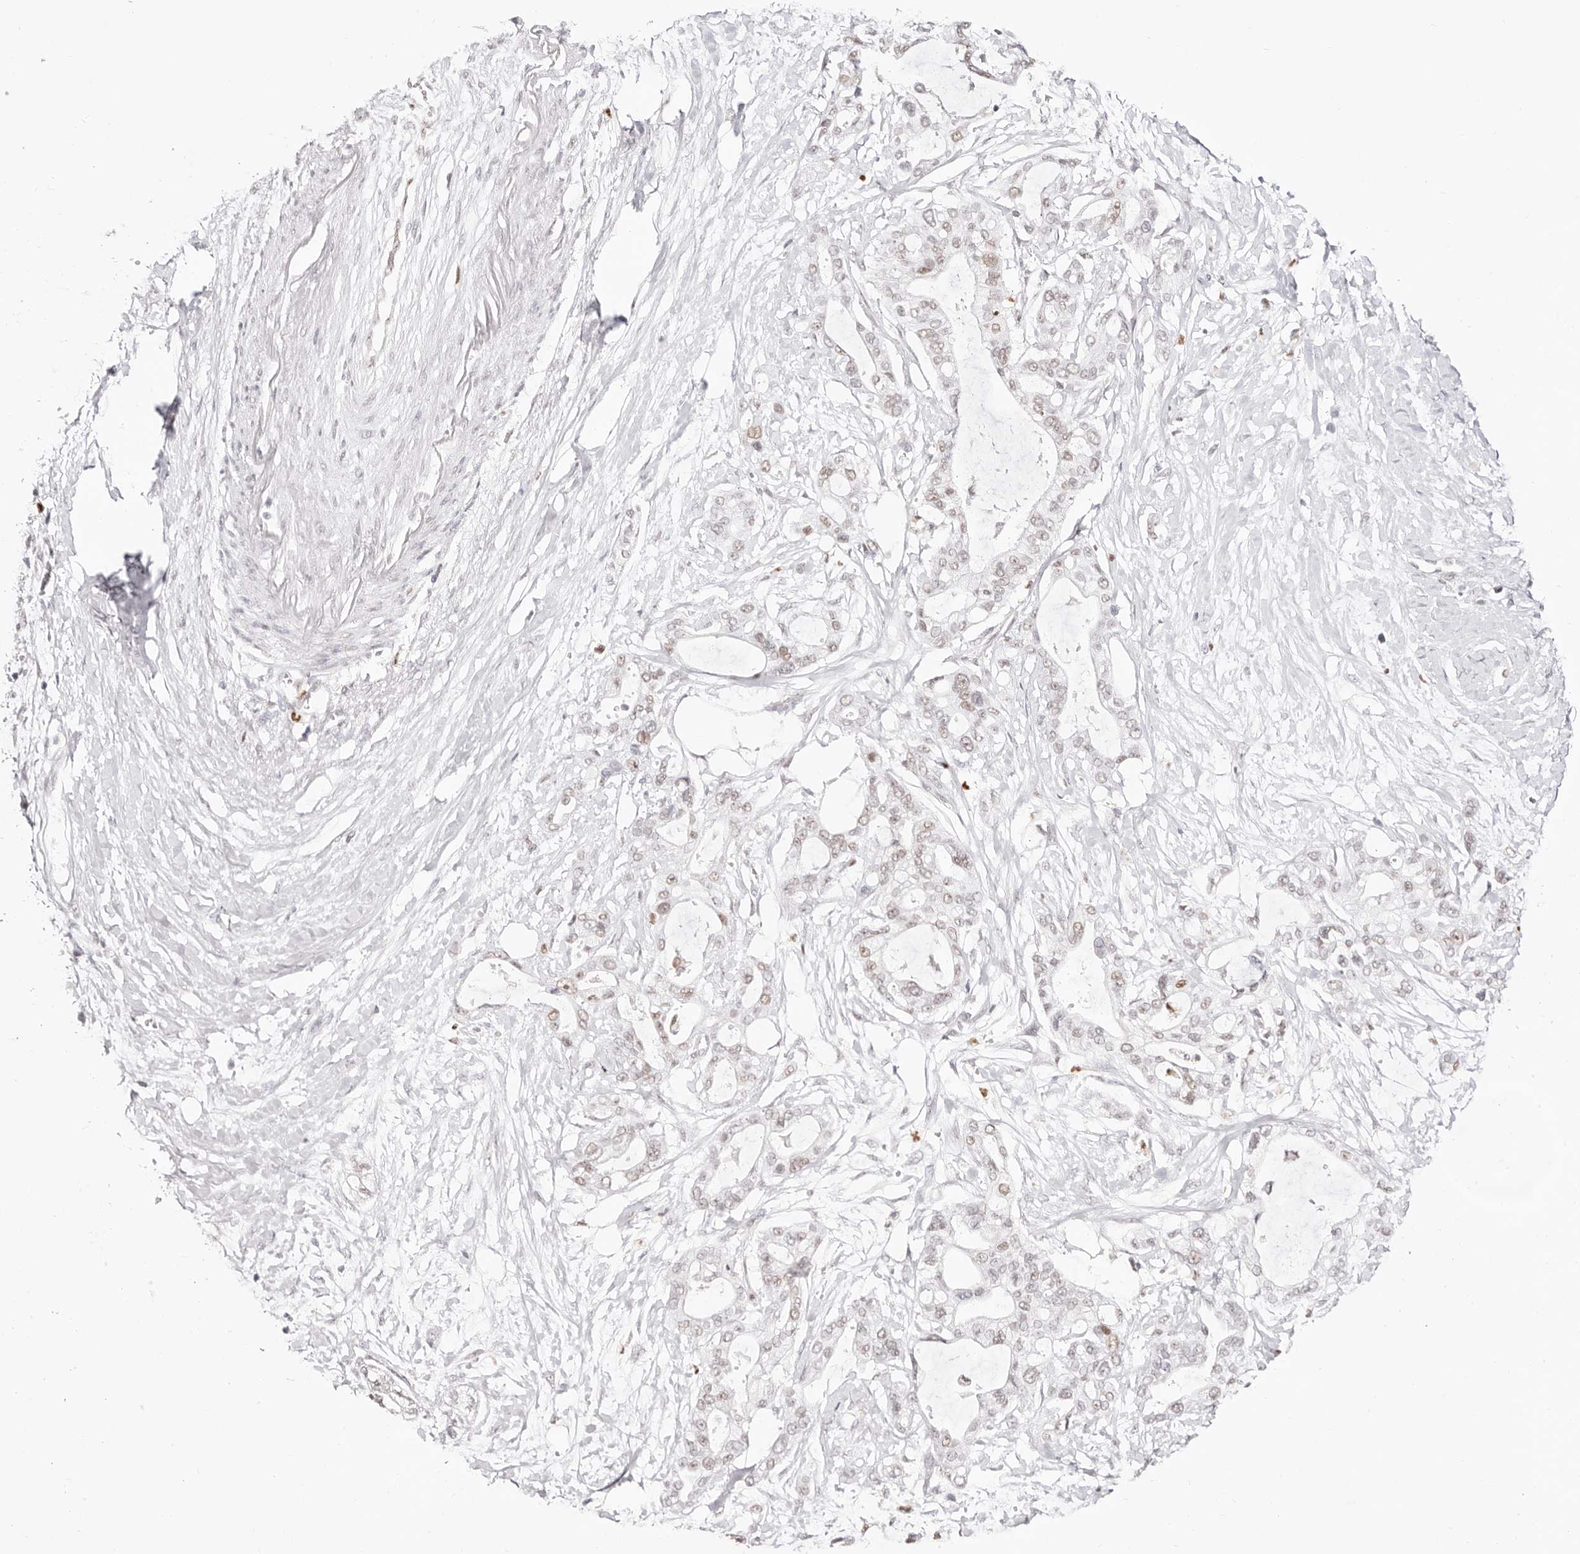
{"staining": {"intensity": "weak", "quantity": ">75%", "location": "nuclear"}, "tissue": "pancreatic cancer", "cell_type": "Tumor cells", "image_type": "cancer", "snomed": [{"axis": "morphology", "description": "Adenocarcinoma, NOS"}, {"axis": "topography", "description": "Pancreas"}], "caption": "Tumor cells display low levels of weak nuclear staining in approximately >75% of cells in pancreatic adenocarcinoma.", "gene": "TKT", "patient": {"sex": "male", "age": 68}}